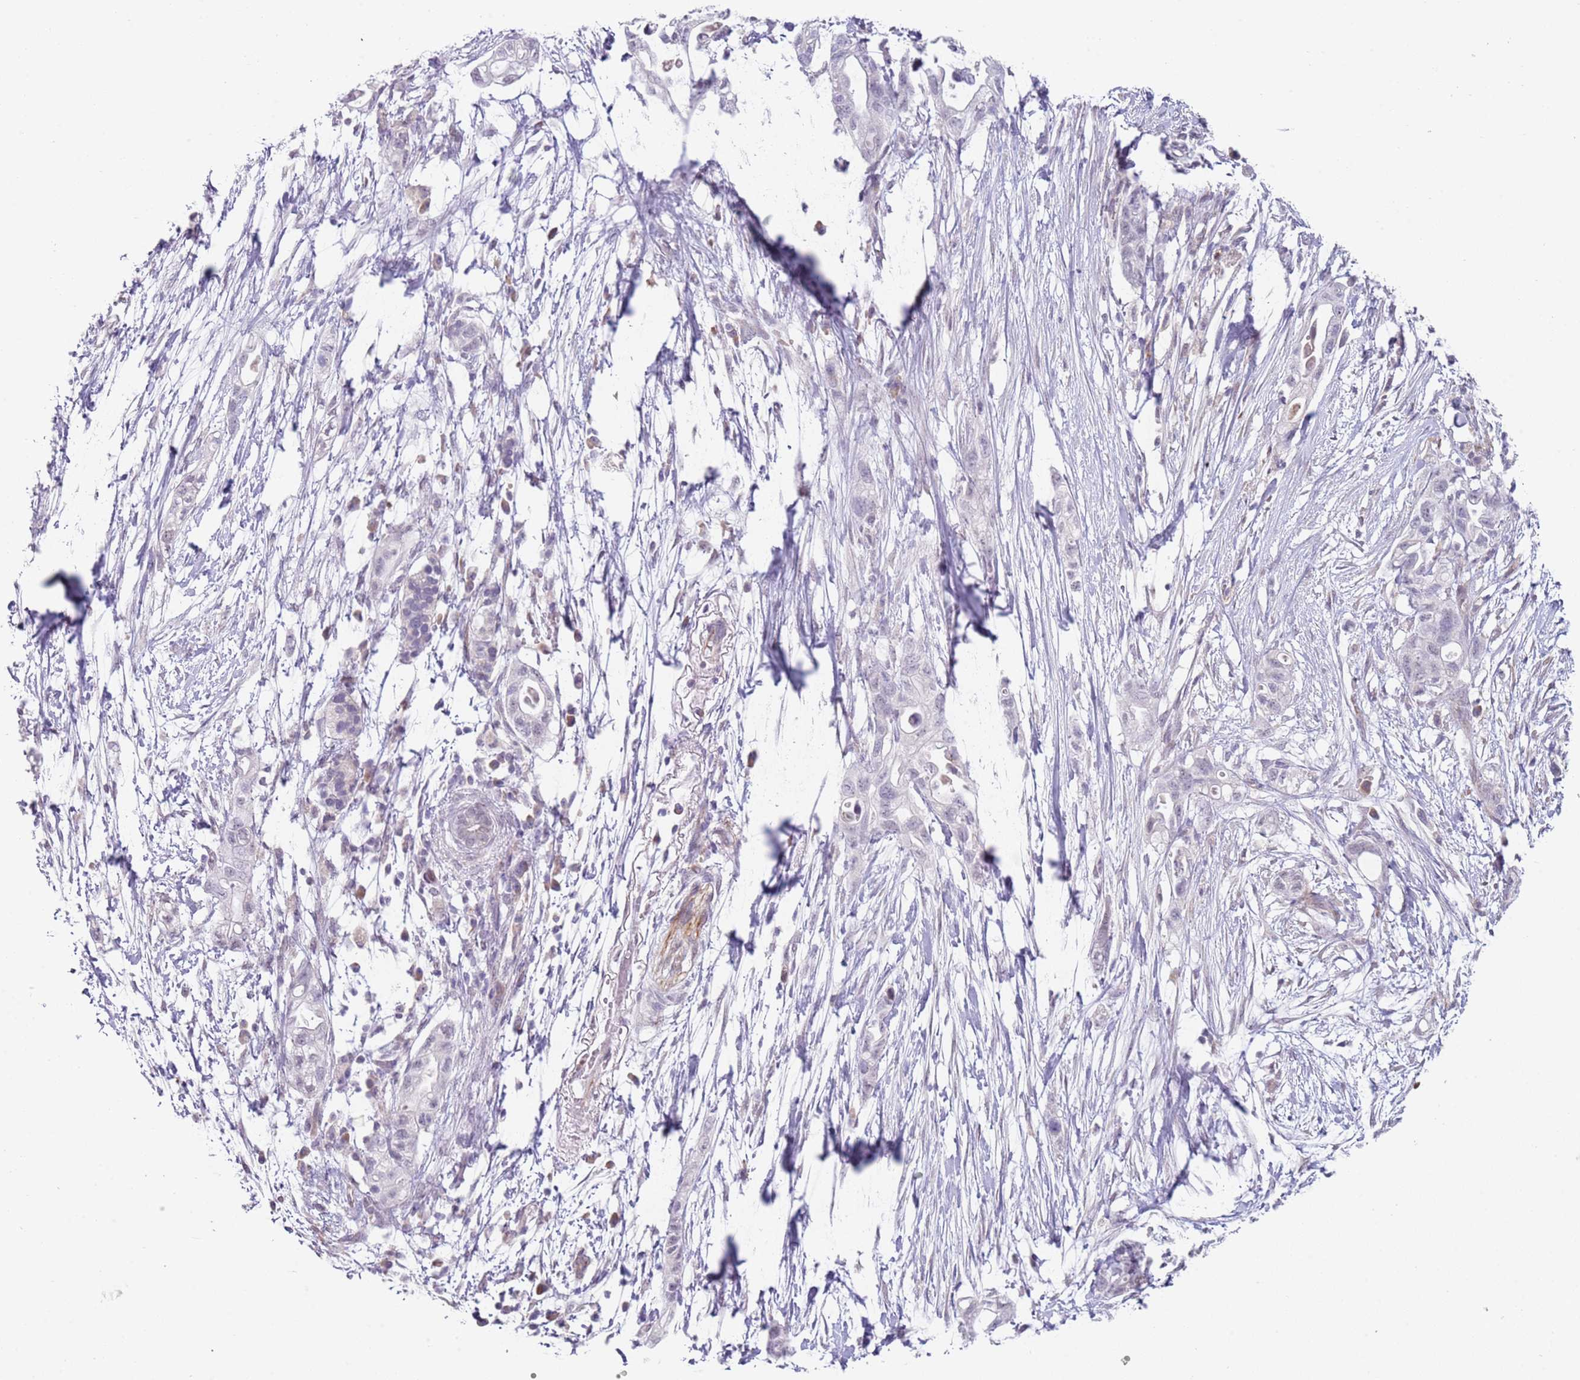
{"staining": {"intensity": "negative", "quantity": "none", "location": "none"}, "tissue": "pancreatic cancer", "cell_type": "Tumor cells", "image_type": "cancer", "snomed": [{"axis": "morphology", "description": "Adenocarcinoma, NOS"}, {"axis": "topography", "description": "Pancreas"}], "caption": "IHC histopathology image of neoplastic tissue: human pancreatic cancer stained with DAB (3,3'-diaminobenzidine) exhibits no significant protein expression in tumor cells.", "gene": "NBPF3", "patient": {"sex": "female", "age": 72}}